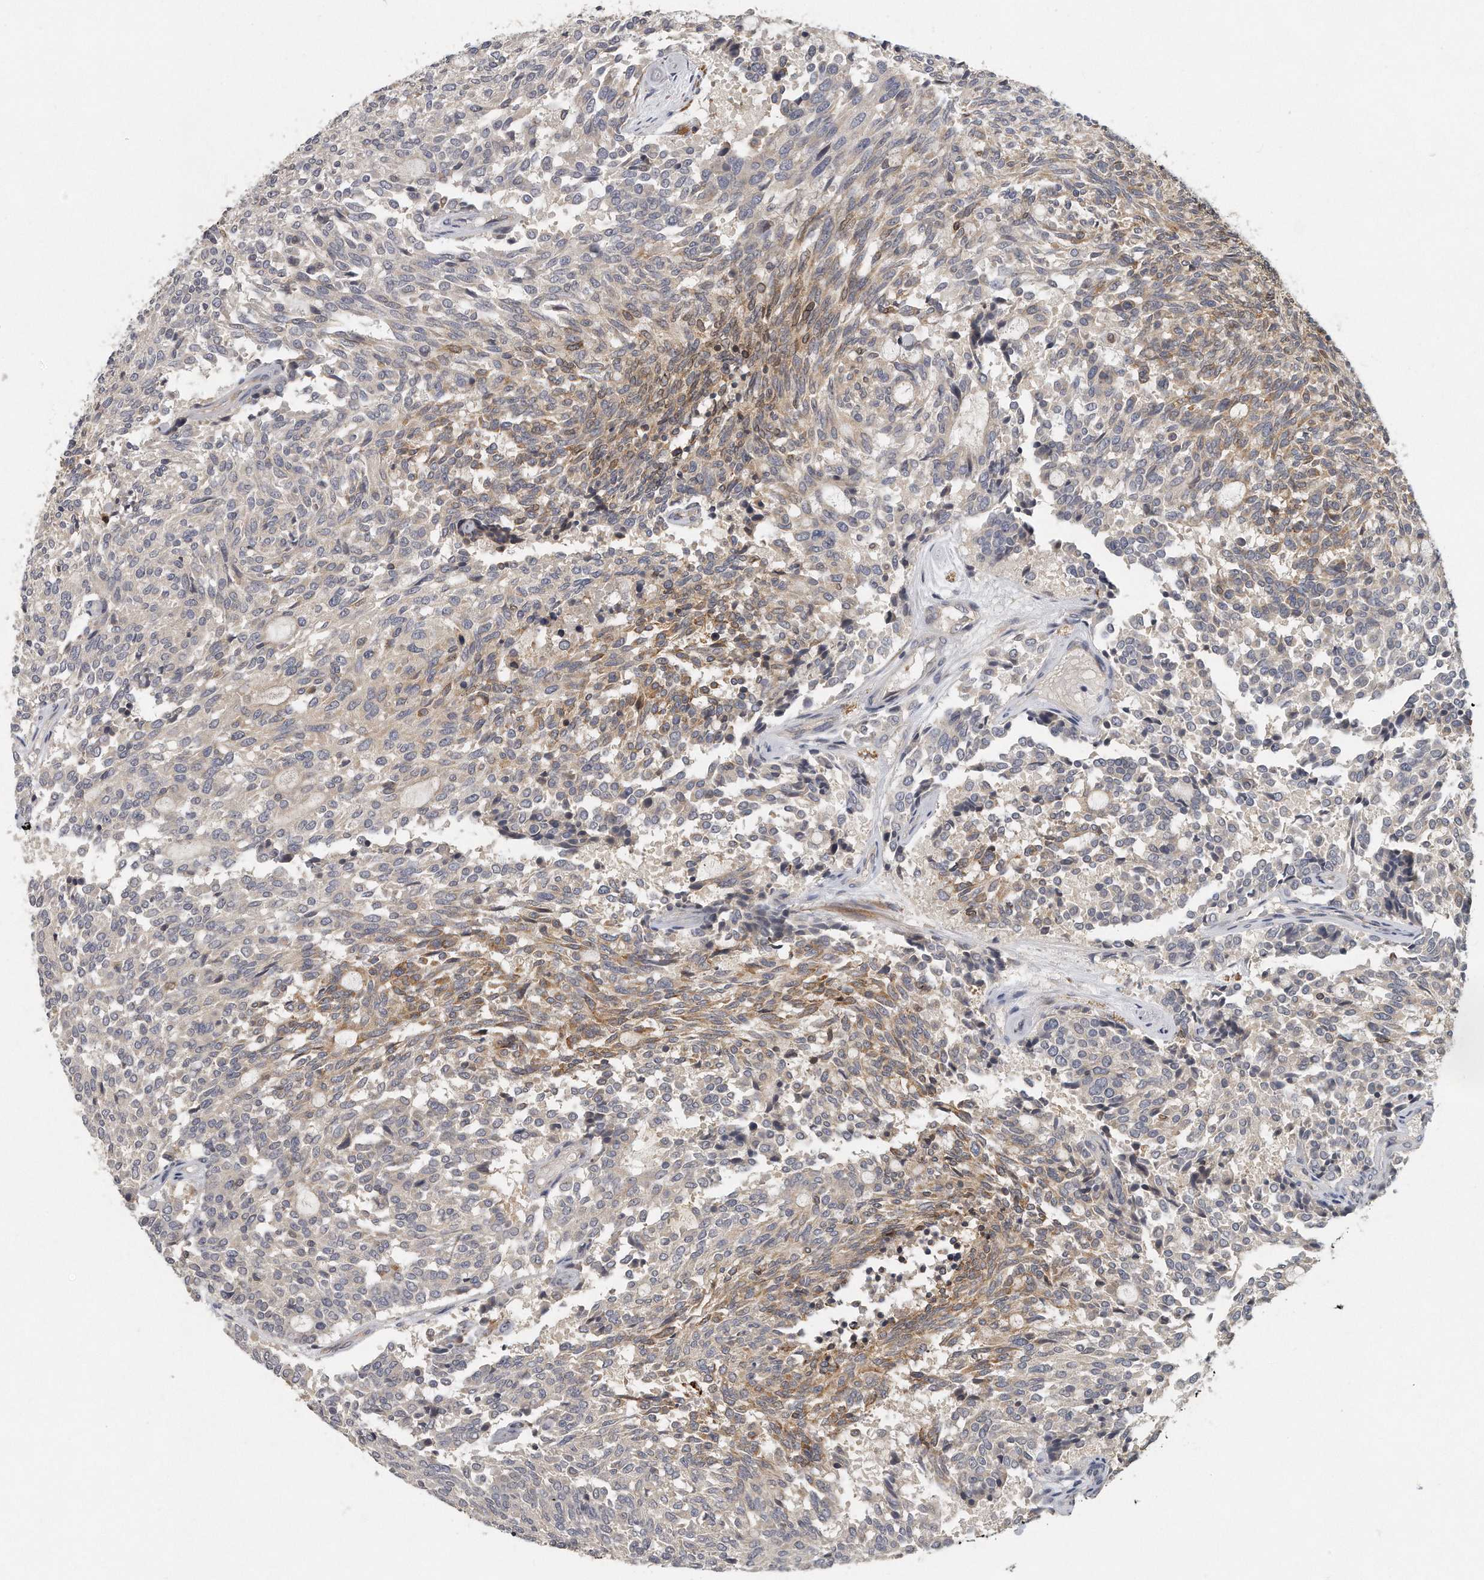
{"staining": {"intensity": "moderate", "quantity": "<25%", "location": "cytoplasmic/membranous"}, "tissue": "carcinoid", "cell_type": "Tumor cells", "image_type": "cancer", "snomed": [{"axis": "morphology", "description": "Carcinoid, malignant, NOS"}, {"axis": "topography", "description": "Pancreas"}], "caption": "Immunohistochemistry micrograph of human malignant carcinoid stained for a protein (brown), which reveals low levels of moderate cytoplasmic/membranous staining in approximately <25% of tumor cells.", "gene": "TRAPPC14", "patient": {"sex": "female", "age": 54}}